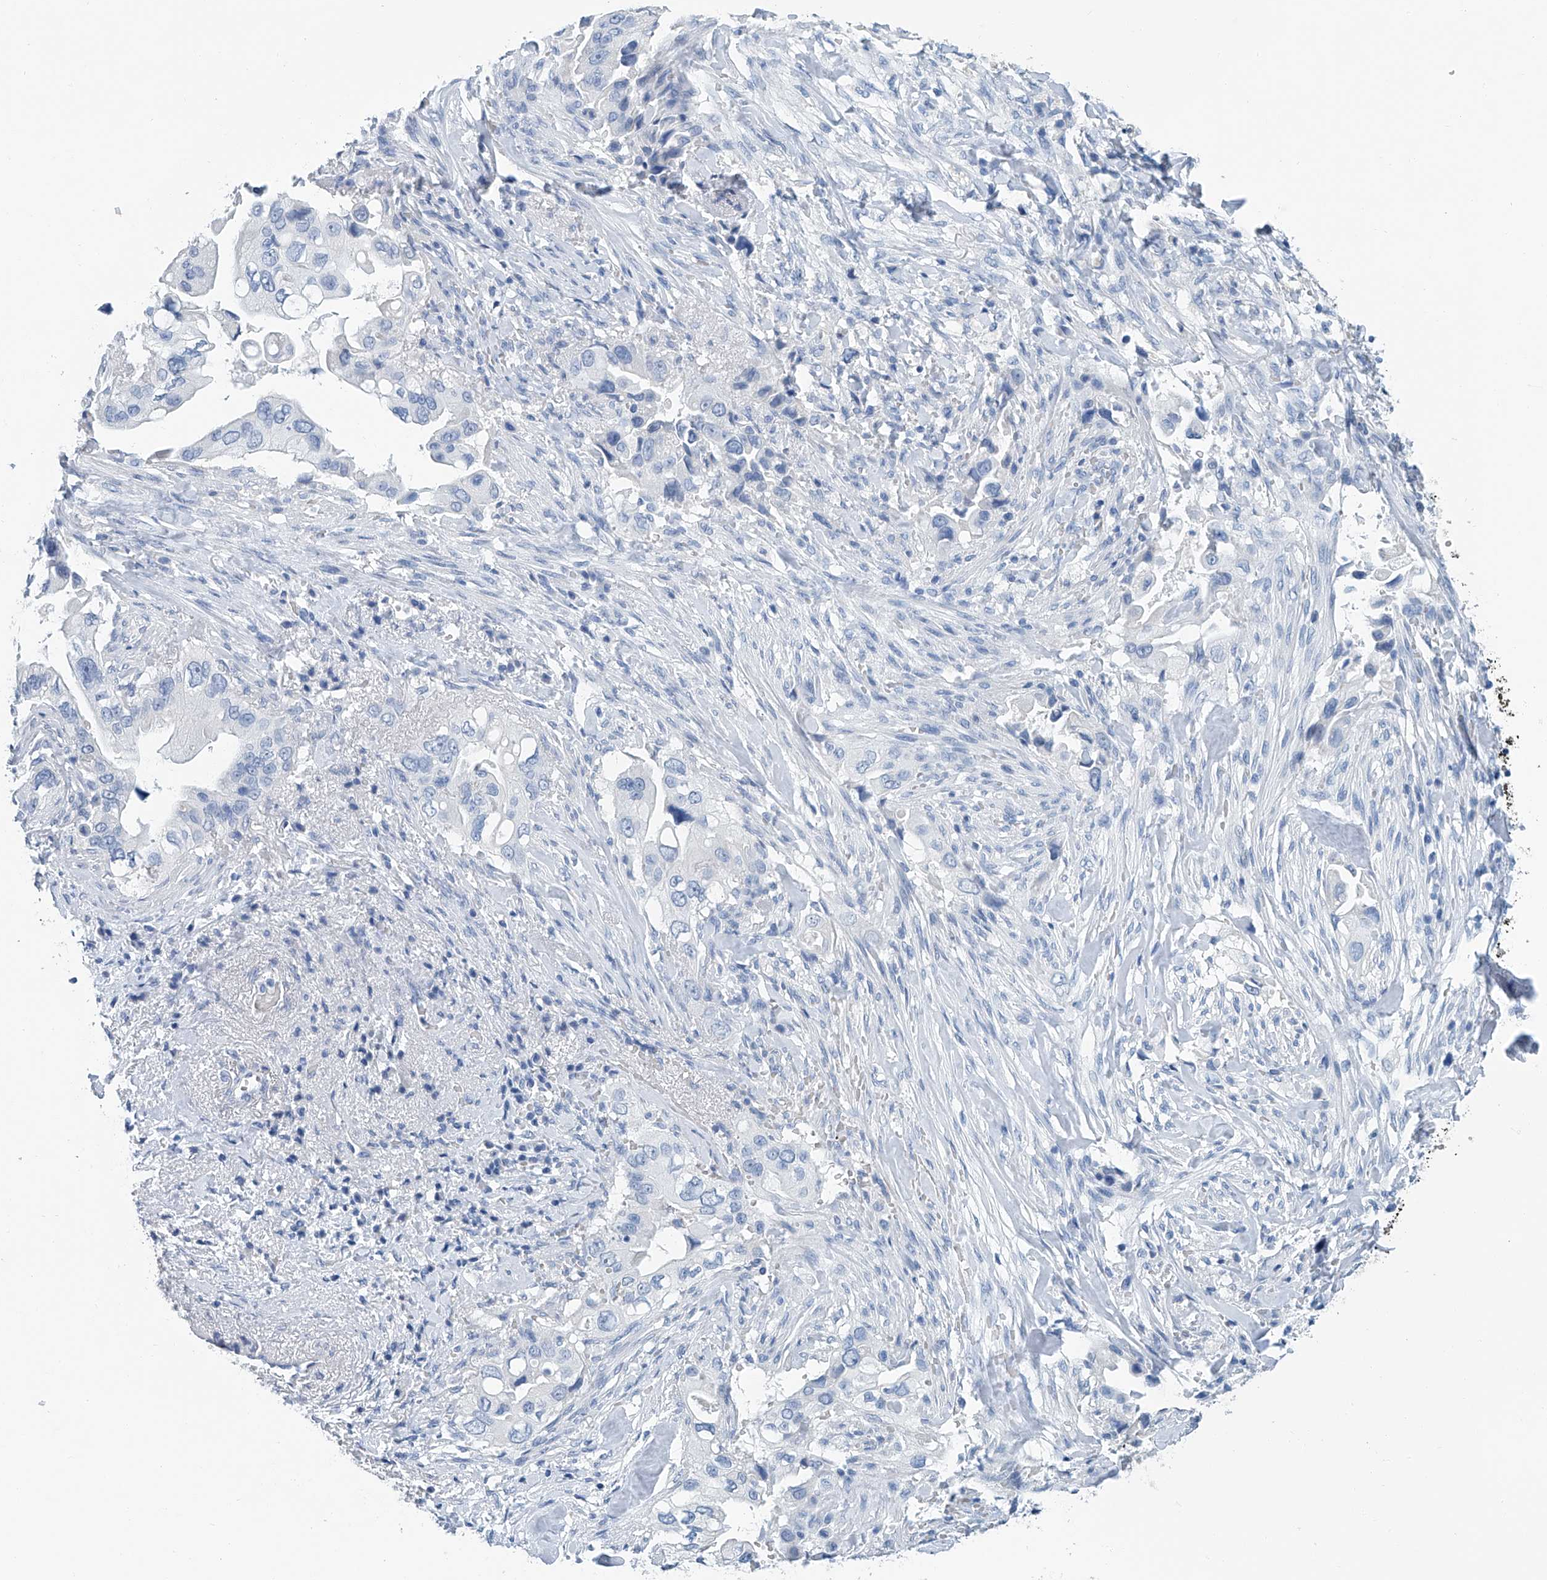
{"staining": {"intensity": "negative", "quantity": "none", "location": "none"}, "tissue": "pancreatic cancer", "cell_type": "Tumor cells", "image_type": "cancer", "snomed": [{"axis": "morphology", "description": "Inflammation, NOS"}, {"axis": "morphology", "description": "Adenocarcinoma, NOS"}, {"axis": "topography", "description": "Pancreas"}], "caption": "An immunohistochemistry photomicrograph of adenocarcinoma (pancreatic) is shown. There is no staining in tumor cells of adenocarcinoma (pancreatic). (Brightfield microscopy of DAB IHC at high magnification).", "gene": "CYP2A7", "patient": {"sex": "female", "age": 56}}